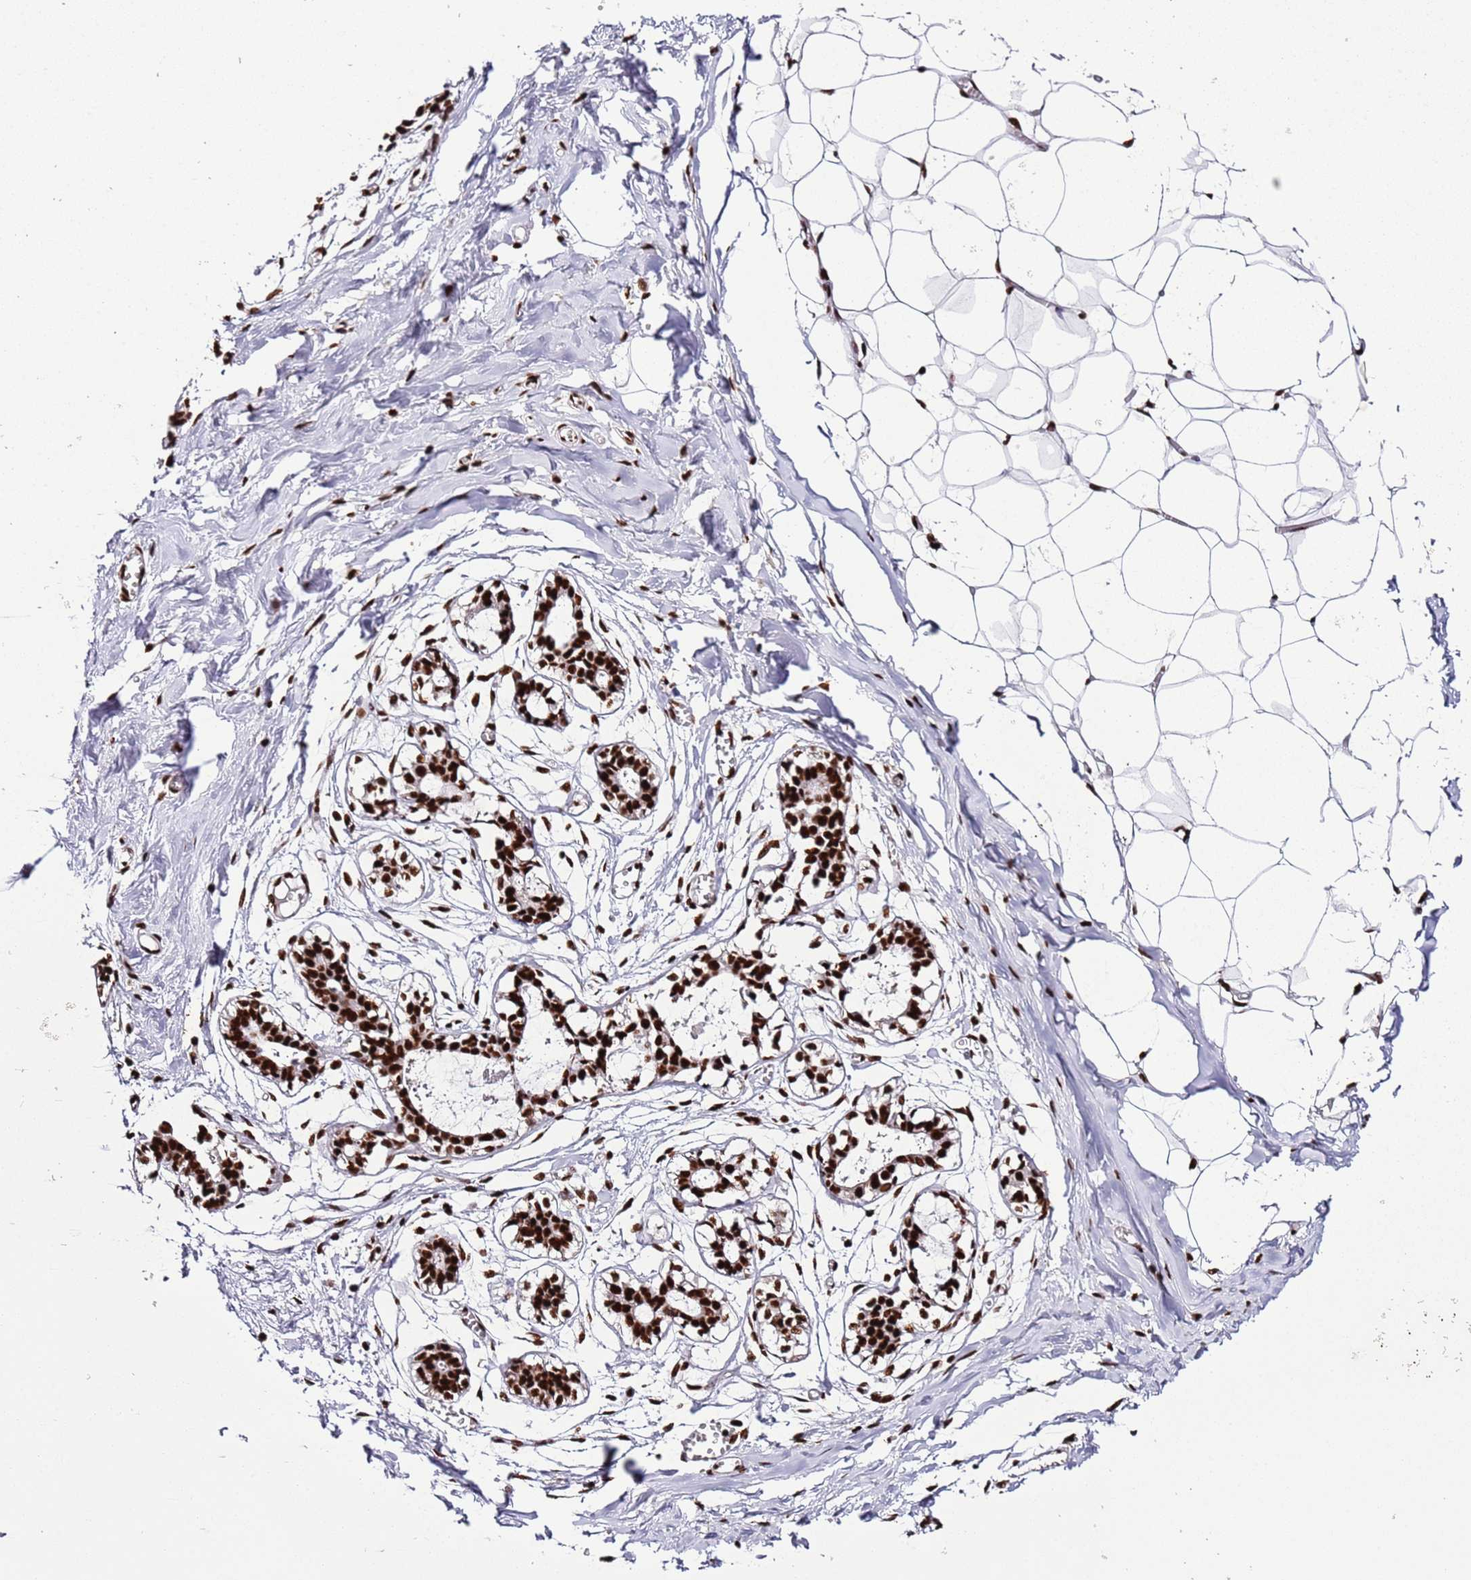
{"staining": {"intensity": "strong", "quantity": "25%-75%", "location": "nuclear"}, "tissue": "breast", "cell_type": "Adipocytes", "image_type": "normal", "snomed": [{"axis": "morphology", "description": "Normal tissue, NOS"}, {"axis": "topography", "description": "Breast"}], "caption": "Breast stained for a protein displays strong nuclear positivity in adipocytes. The staining was performed using DAB (3,3'-diaminobenzidine), with brown indicating positive protein expression. Nuclei are stained blue with hematoxylin.", "gene": "C6orf226", "patient": {"sex": "female", "age": 27}}